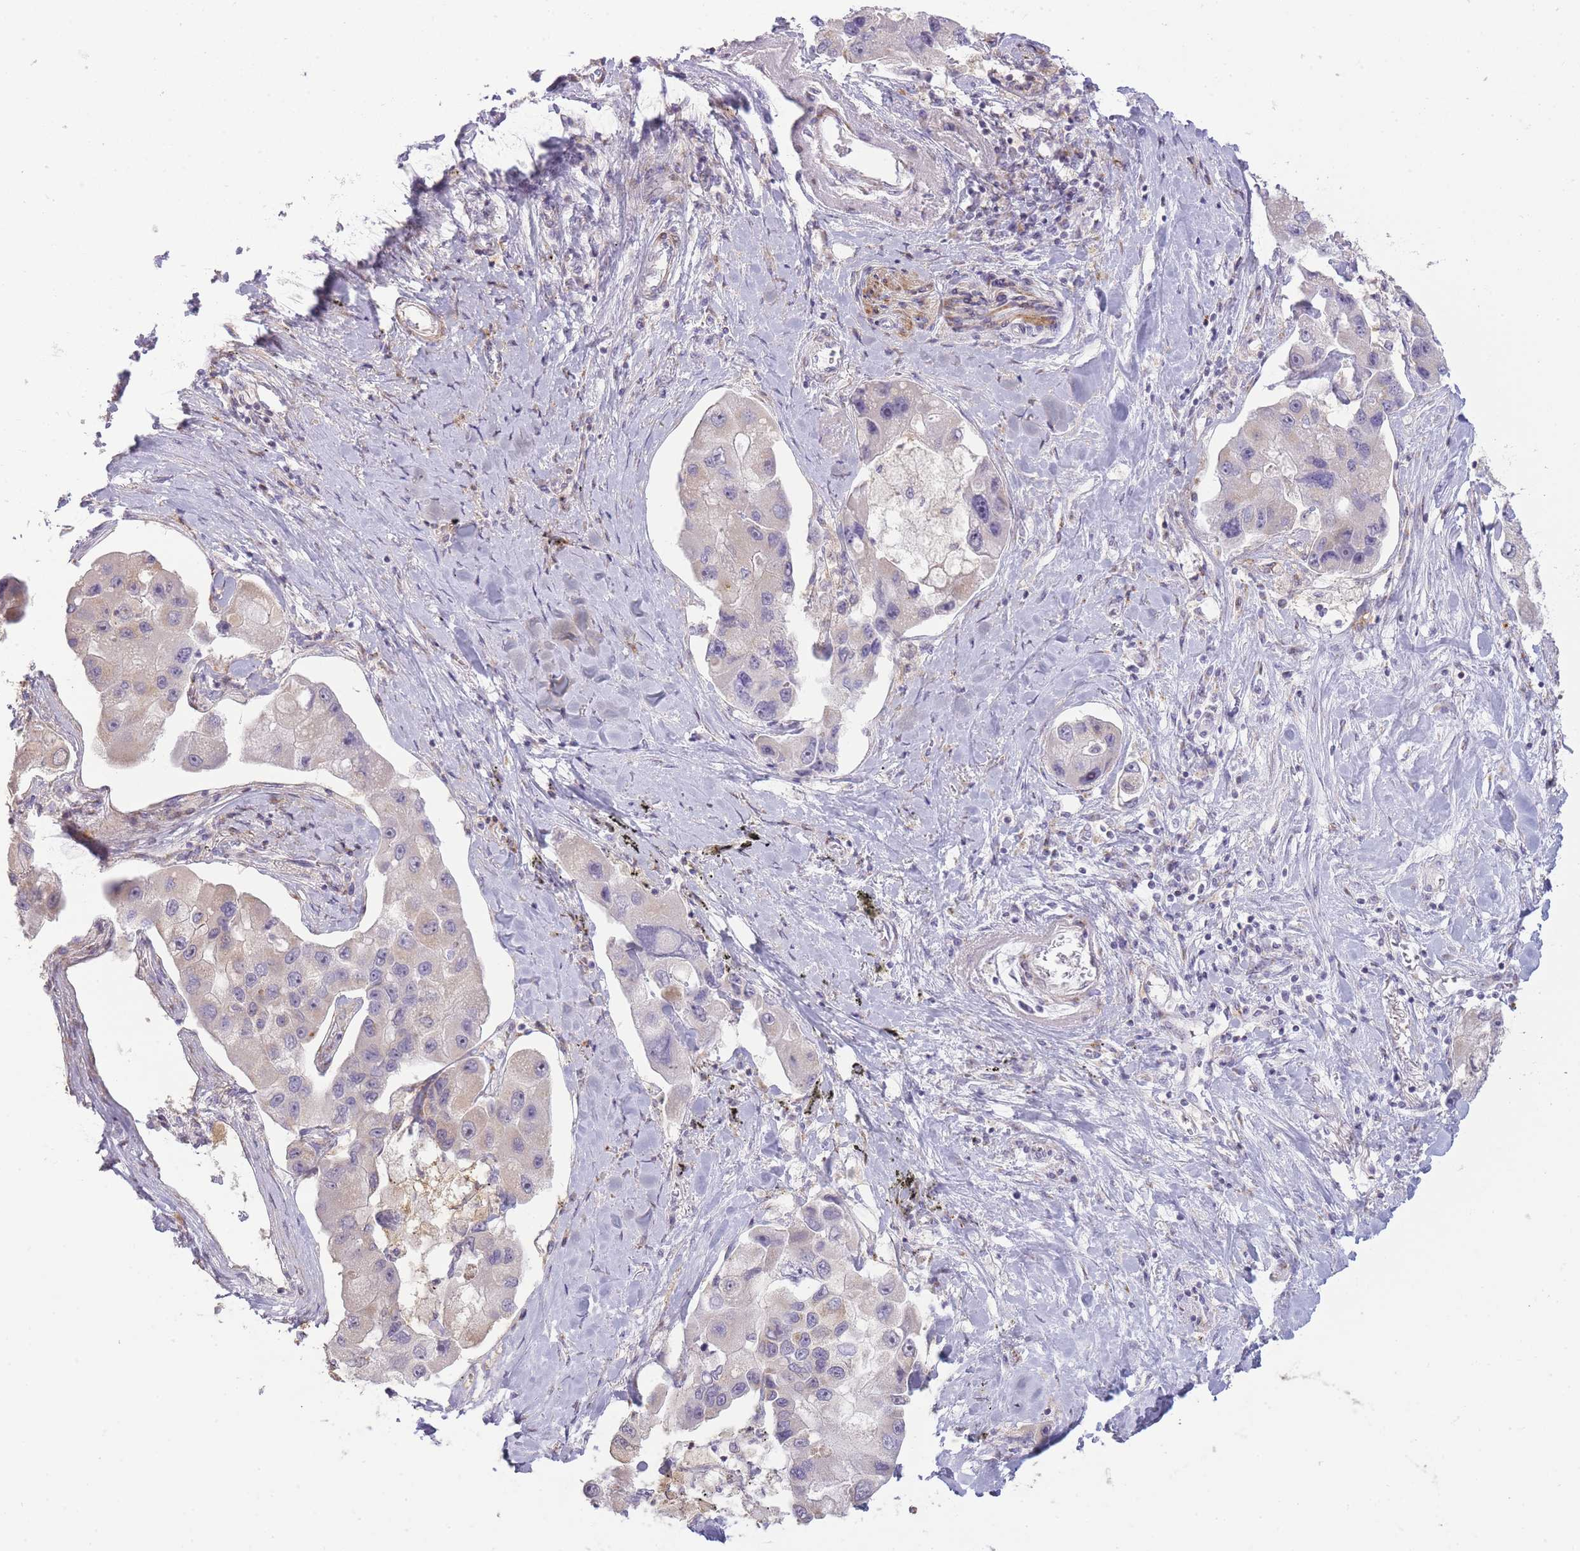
{"staining": {"intensity": "negative", "quantity": "none", "location": "none"}, "tissue": "lung cancer", "cell_type": "Tumor cells", "image_type": "cancer", "snomed": [{"axis": "morphology", "description": "Adenocarcinoma, NOS"}, {"axis": "topography", "description": "Lung"}], "caption": "Protein analysis of adenocarcinoma (lung) shows no significant positivity in tumor cells.", "gene": "PPP3R2", "patient": {"sex": "female", "age": 54}}